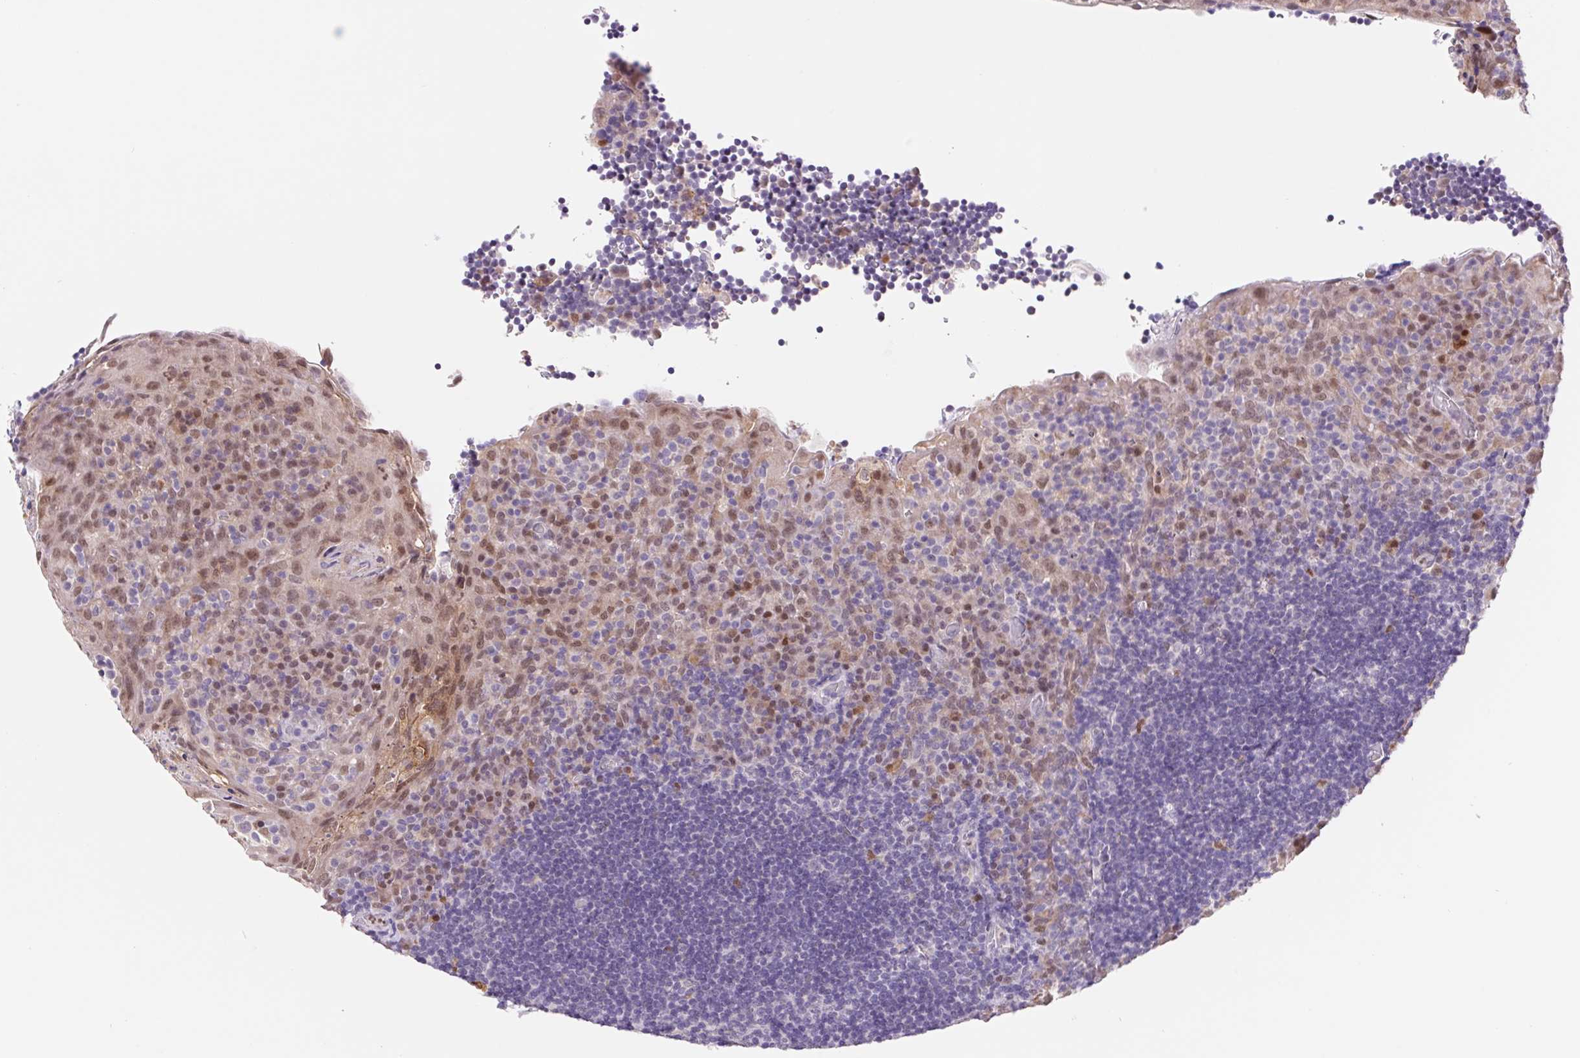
{"staining": {"intensity": "moderate", "quantity": "<25%", "location": "nuclear"}, "tissue": "tonsil", "cell_type": "Germinal center cells", "image_type": "normal", "snomed": [{"axis": "morphology", "description": "Normal tissue, NOS"}, {"axis": "topography", "description": "Tonsil"}], "caption": "Moderate nuclear expression is identified in about <25% of germinal center cells in benign tonsil.", "gene": "L3MBTL4", "patient": {"sex": "male", "age": 17}}